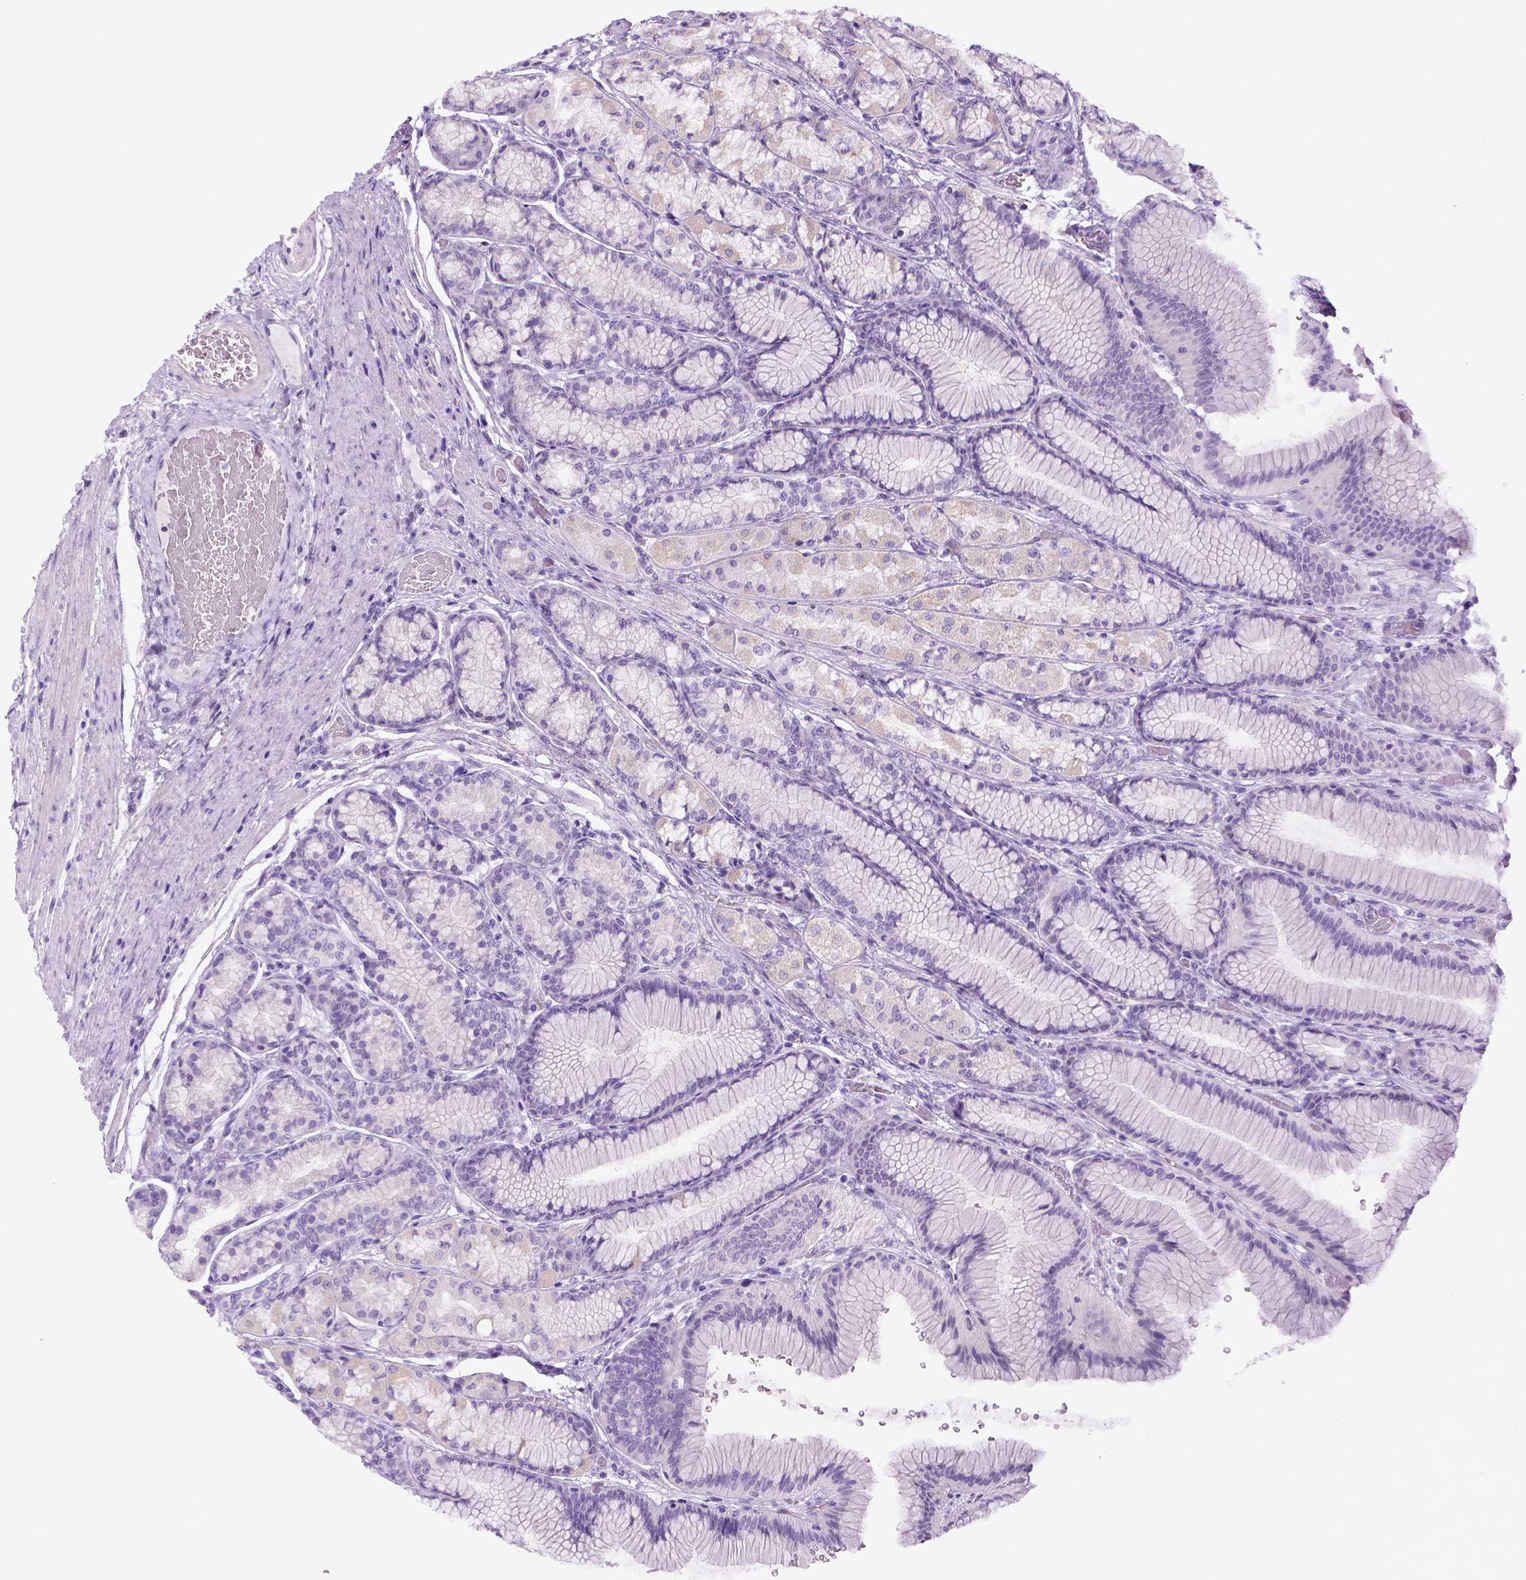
{"staining": {"intensity": "negative", "quantity": "none", "location": "none"}, "tissue": "stomach", "cell_type": "Glandular cells", "image_type": "normal", "snomed": [{"axis": "morphology", "description": "Normal tissue, NOS"}, {"axis": "morphology", "description": "Adenocarcinoma, NOS"}, {"axis": "morphology", "description": "Adenocarcinoma, High grade"}, {"axis": "topography", "description": "Stomach, upper"}, {"axis": "topography", "description": "Stomach"}], "caption": "Immunohistochemistry of benign stomach shows no expression in glandular cells.", "gene": "SGCG", "patient": {"sex": "female", "age": 65}}